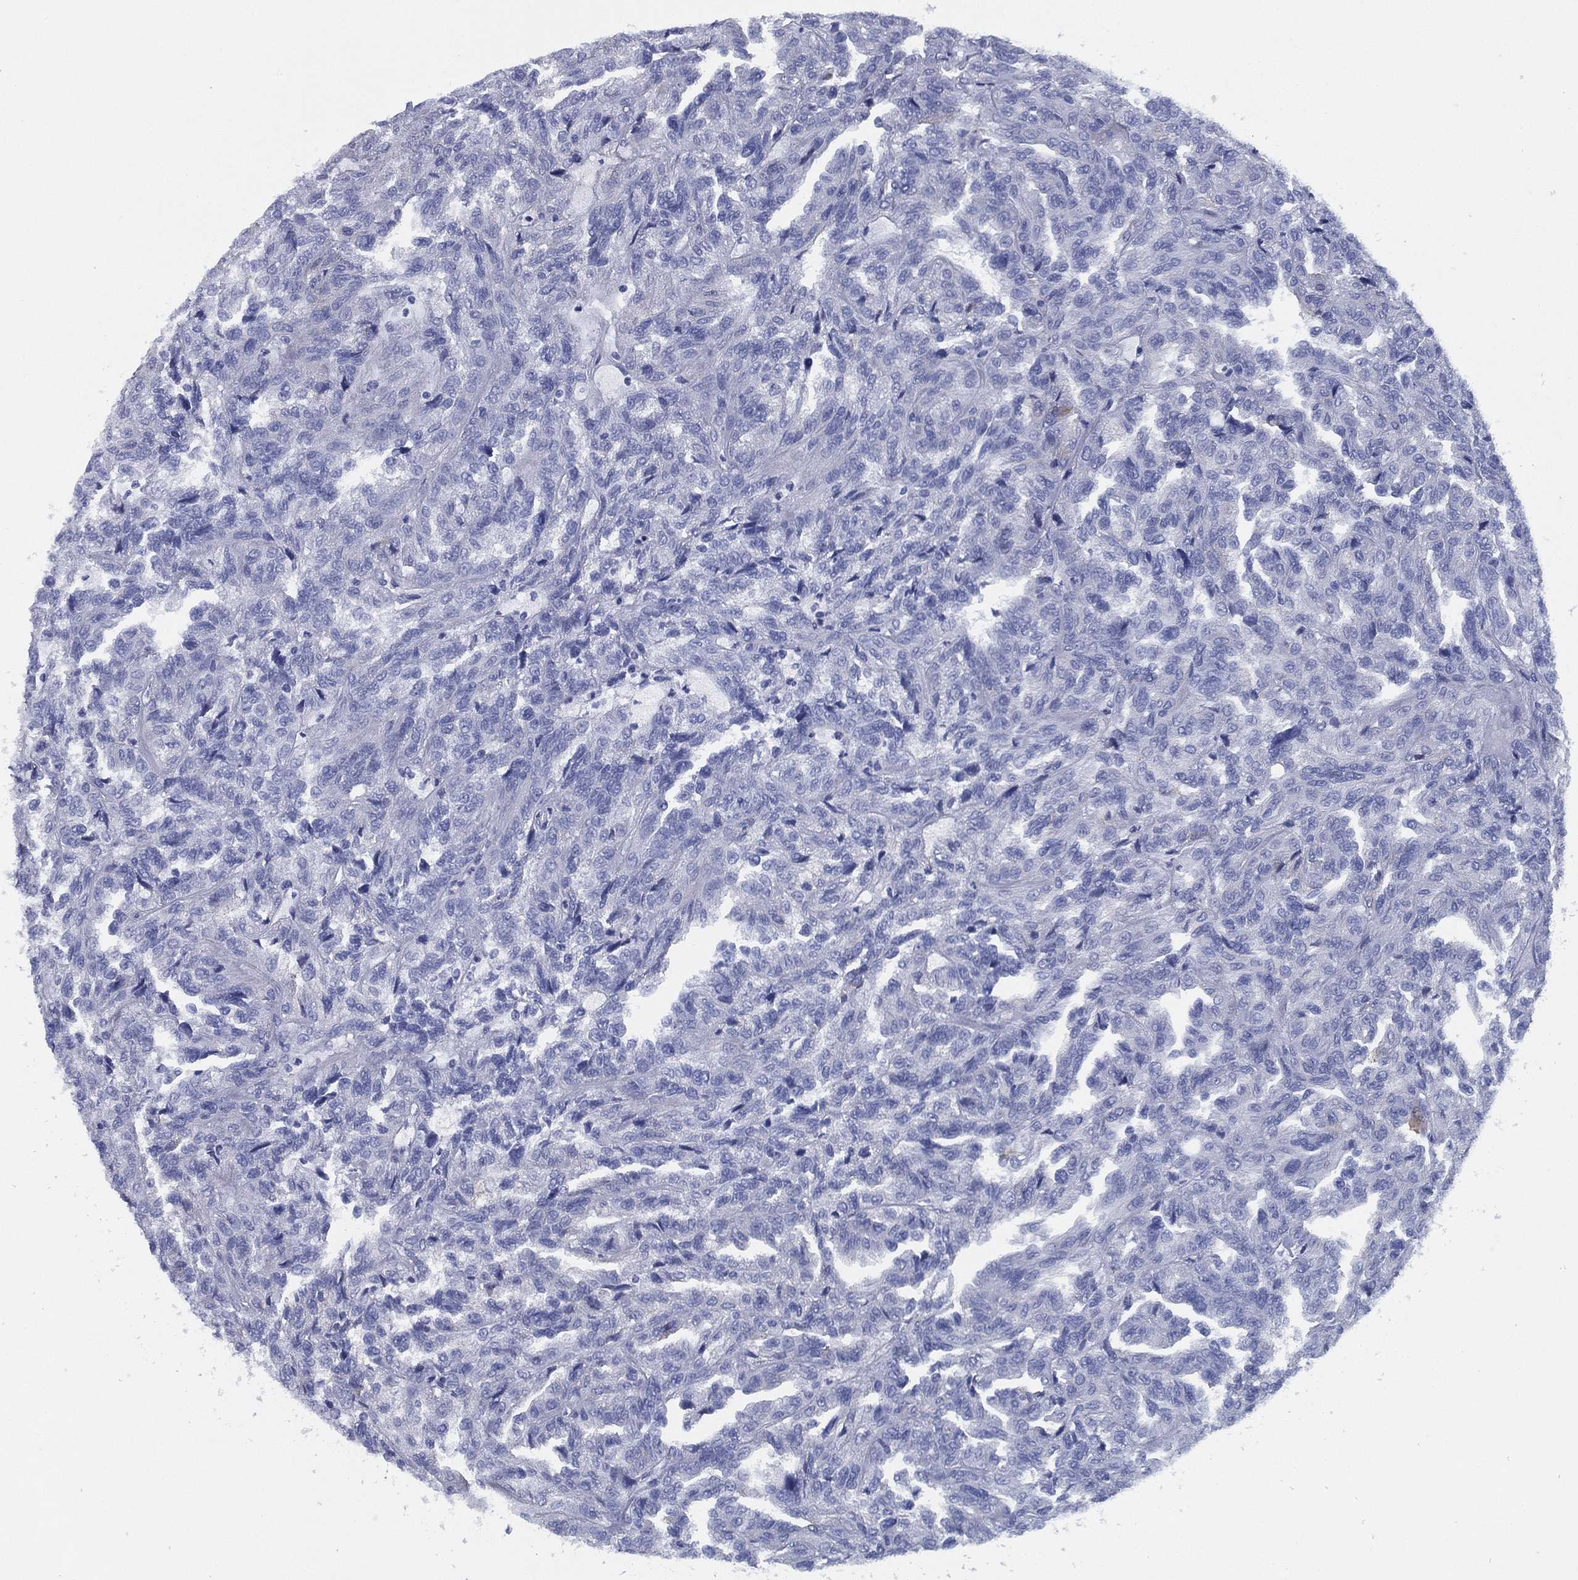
{"staining": {"intensity": "negative", "quantity": "none", "location": "none"}, "tissue": "renal cancer", "cell_type": "Tumor cells", "image_type": "cancer", "snomed": [{"axis": "morphology", "description": "Adenocarcinoma, NOS"}, {"axis": "topography", "description": "Kidney"}], "caption": "Tumor cells show no significant positivity in adenocarcinoma (renal).", "gene": "TMEM252", "patient": {"sex": "male", "age": 79}}